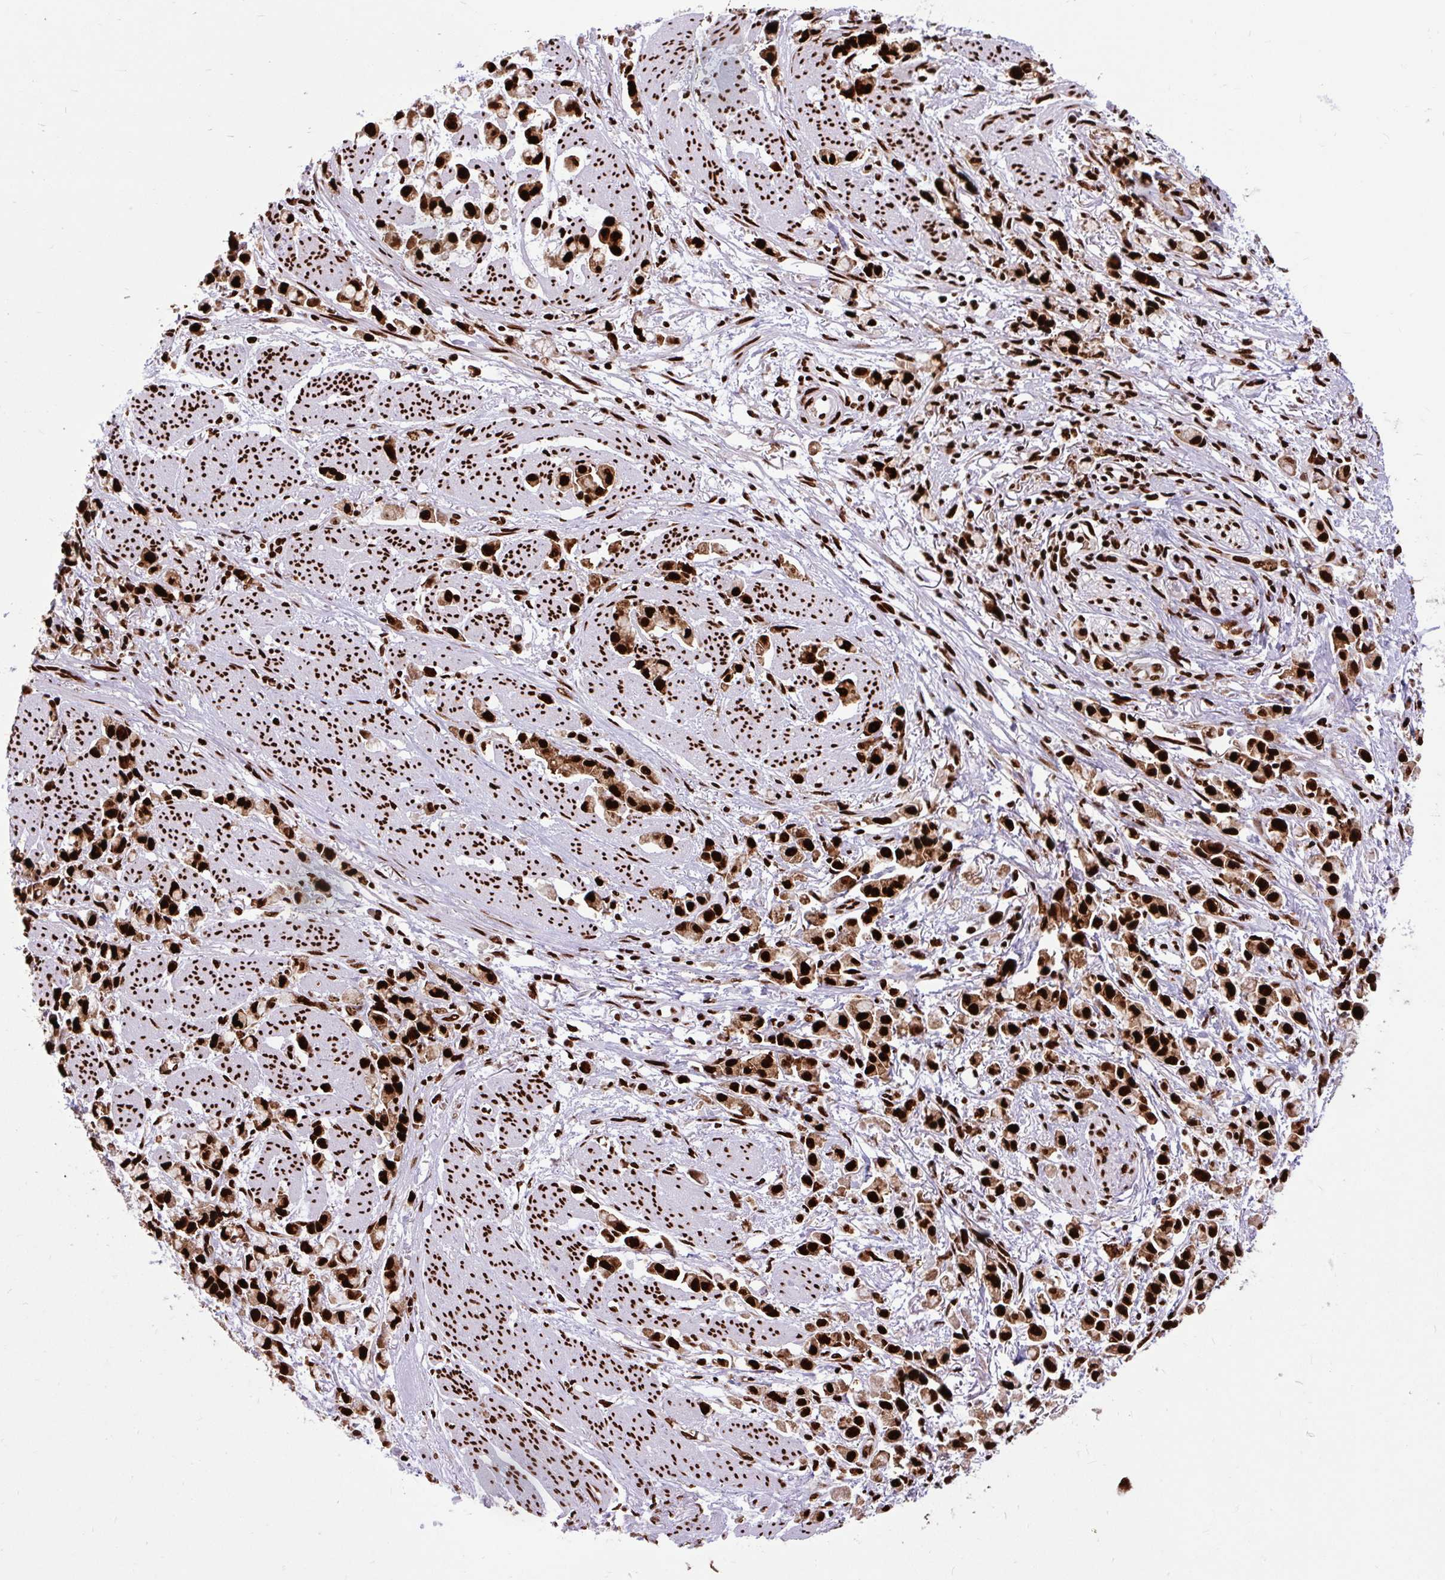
{"staining": {"intensity": "strong", "quantity": ">75%", "location": "nuclear"}, "tissue": "stomach cancer", "cell_type": "Tumor cells", "image_type": "cancer", "snomed": [{"axis": "morphology", "description": "Adenocarcinoma, NOS"}, {"axis": "topography", "description": "Stomach"}], "caption": "Adenocarcinoma (stomach) stained for a protein displays strong nuclear positivity in tumor cells.", "gene": "FUS", "patient": {"sex": "female", "age": 81}}